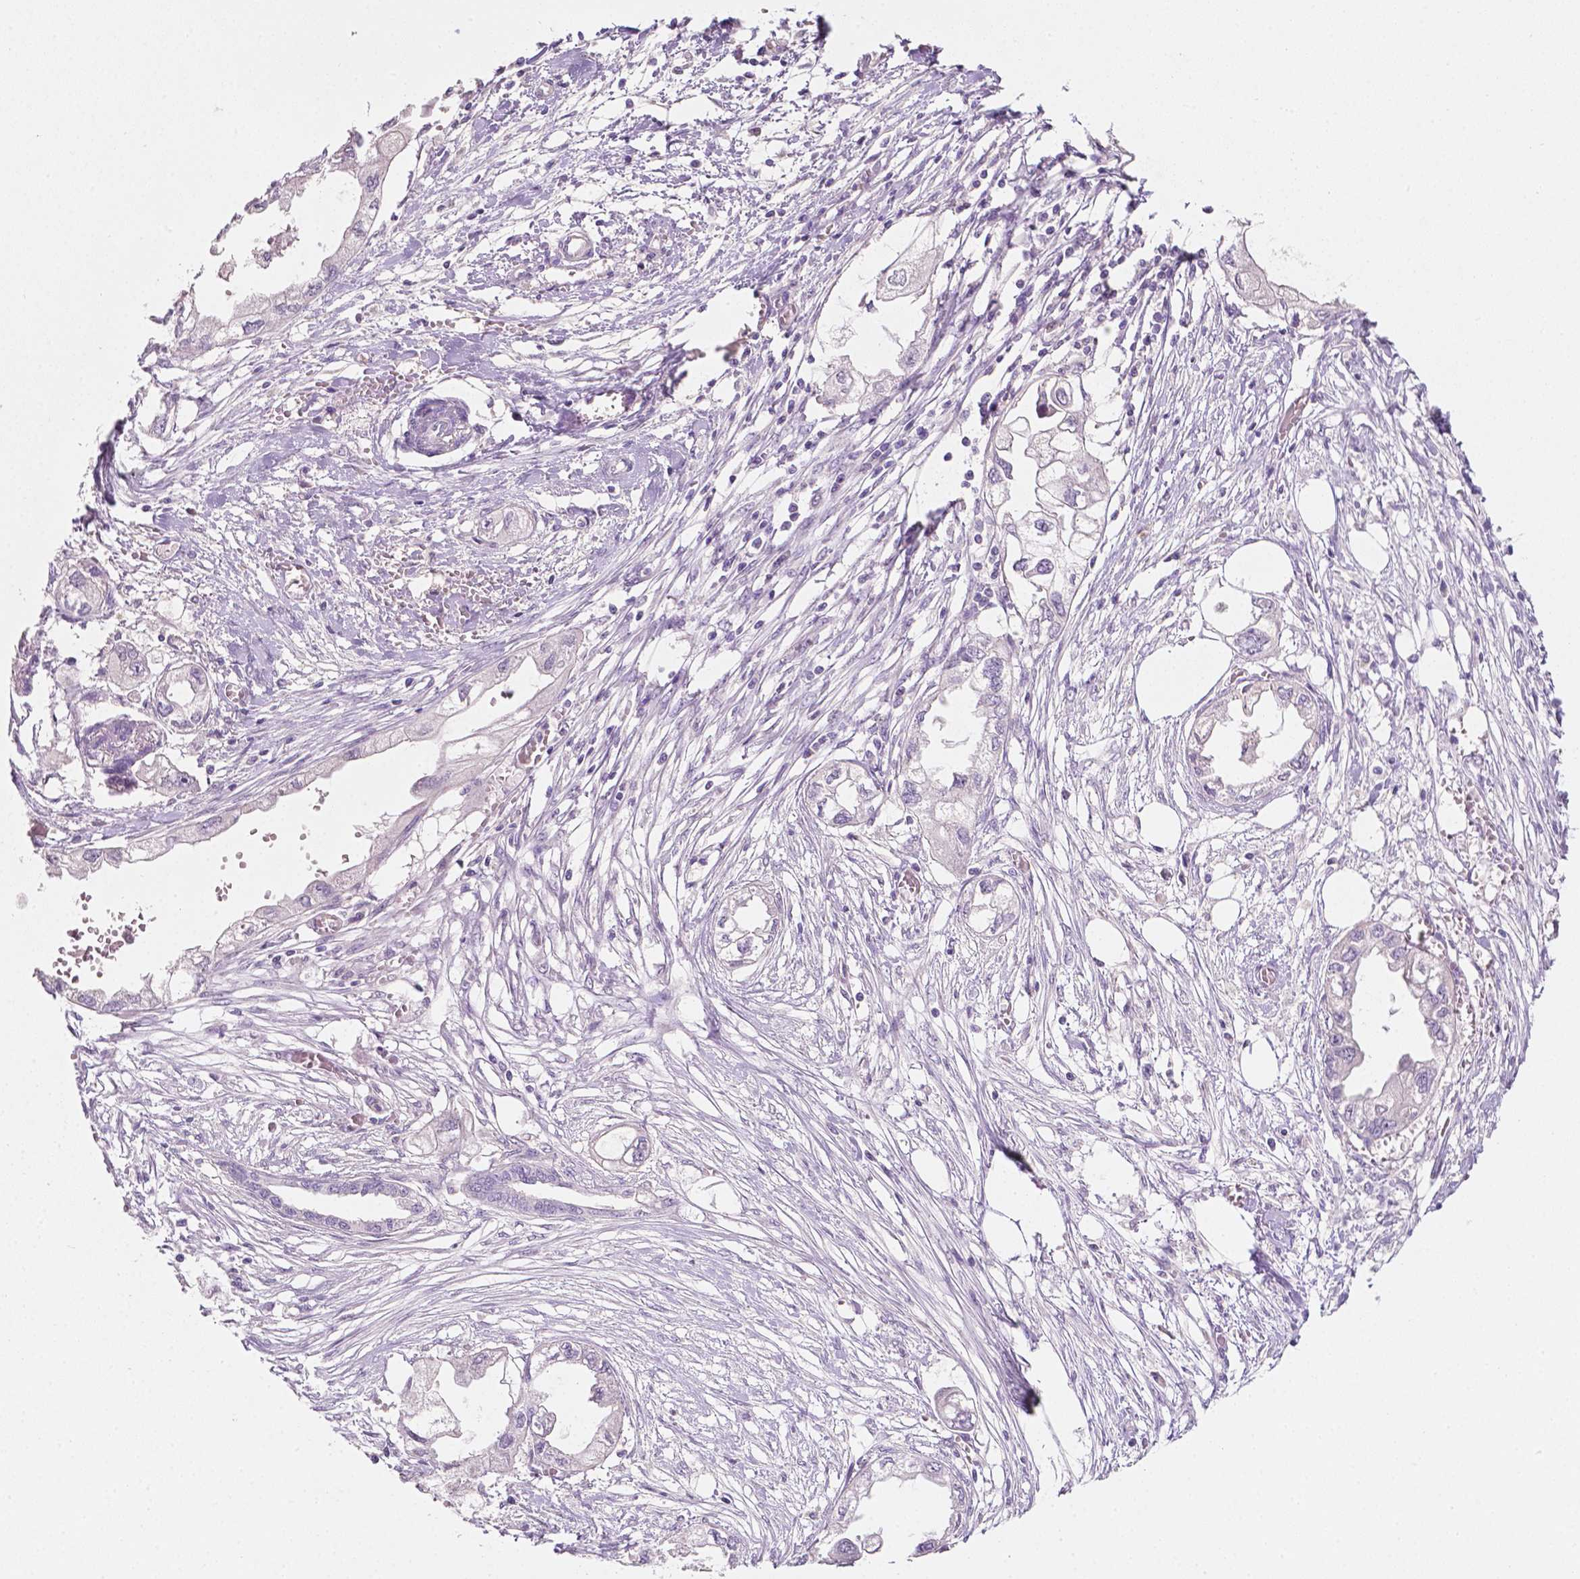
{"staining": {"intensity": "negative", "quantity": "none", "location": "none"}, "tissue": "endometrial cancer", "cell_type": "Tumor cells", "image_type": "cancer", "snomed": [{"axis": "morphology", "description": "Adenocarcinoma, NOS"}, {"axis": "morphology", "description": "Adenocarcinoma, metastatic, NOS"}, {"axis": "topography", "description": "Adipose tissue"}, {"axis": "topography", "description": "Endometrium"}], "caption": "High magnification brightfield microscopy of adenocarcinoma (endometrial) stained with DAB (3,3'-diaminobenzidine) (brown) and counterstained with hematoxylin (blue): tumor cells show no significant staining.", "gene": "EGFR", "patient": {"sex": "female", "age": 67}}